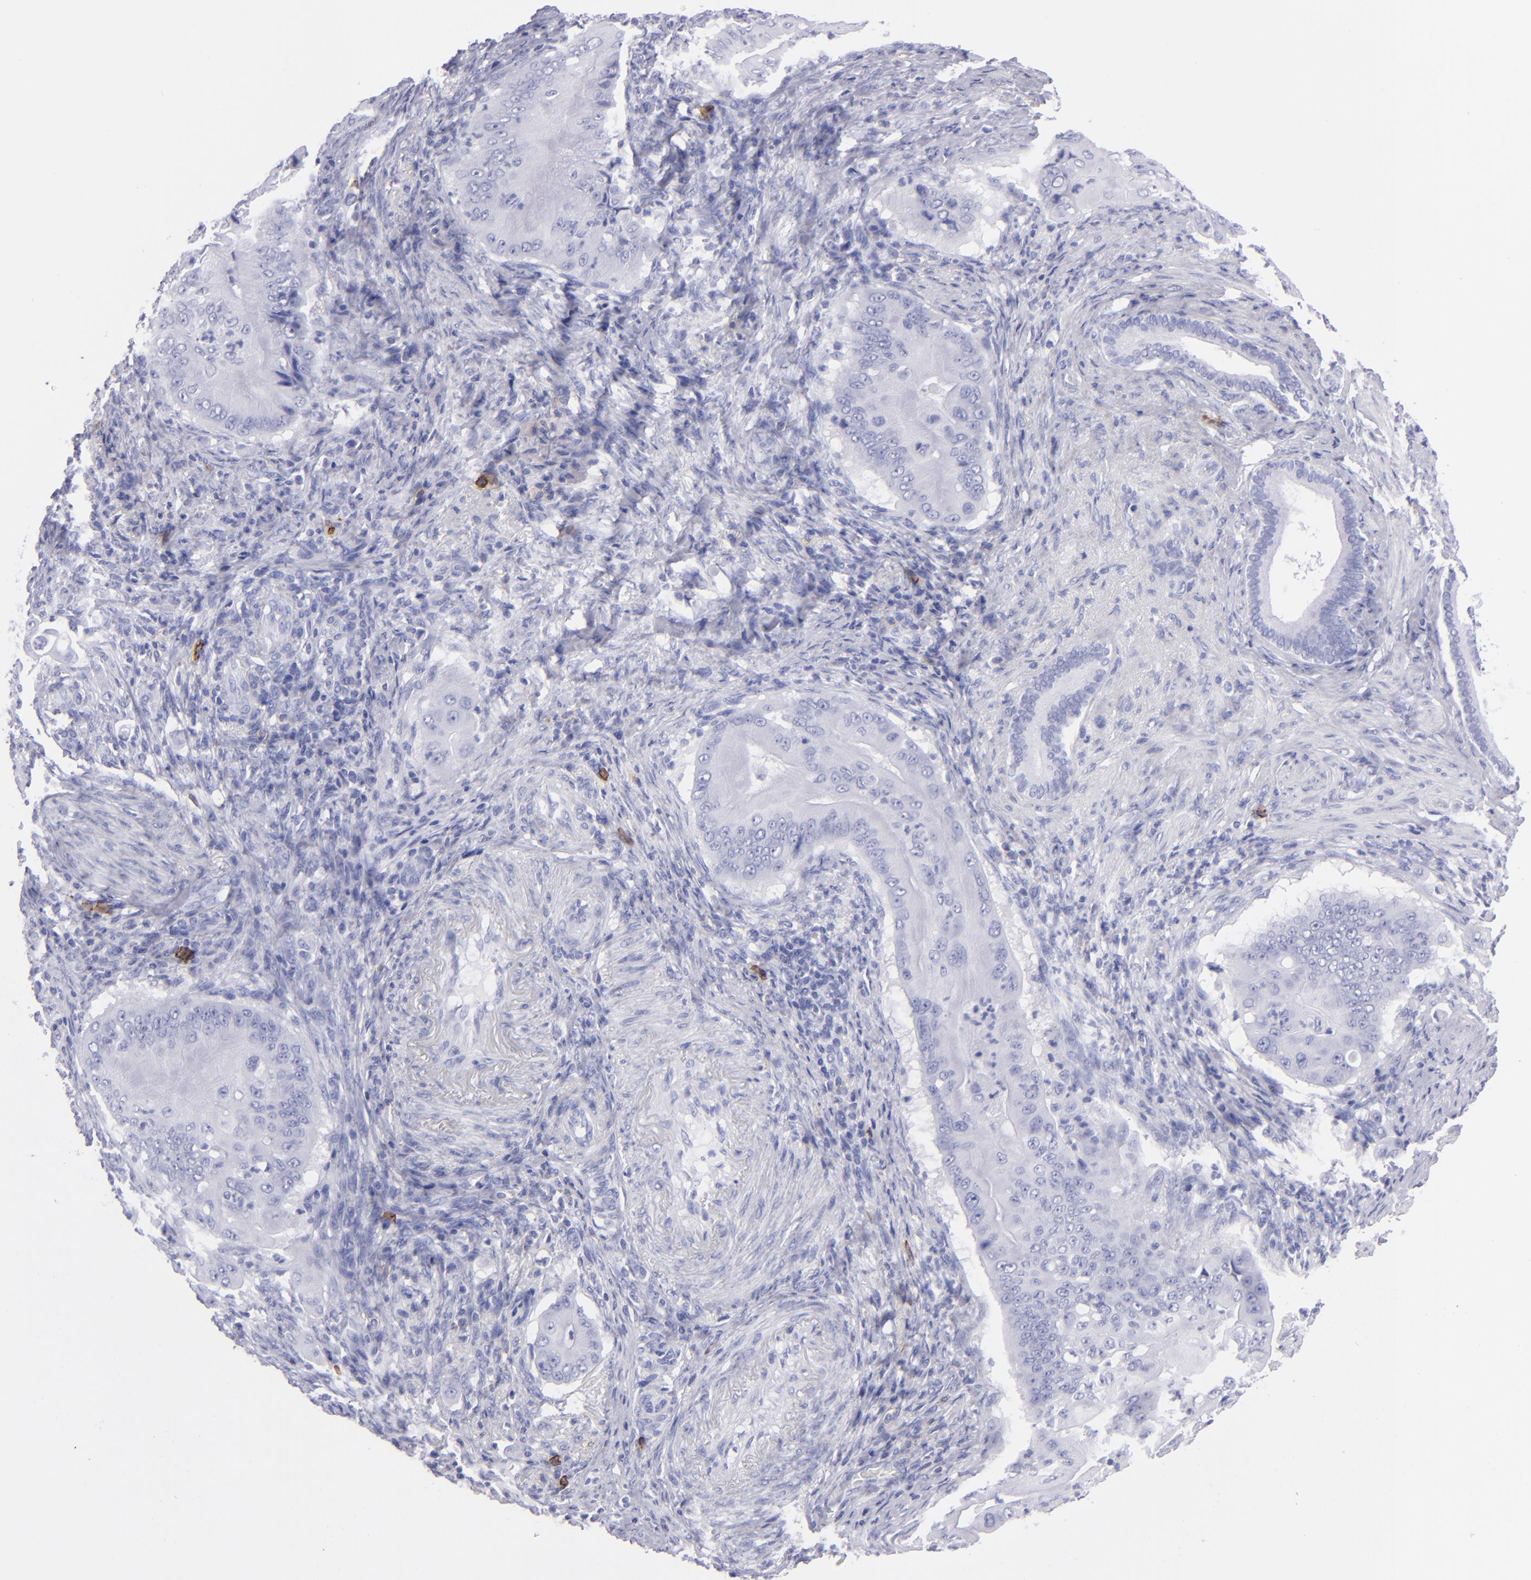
{"staining": {"intensity": "negative", "quantity": "none", "location": "none"}, "tissue": "pancreatic cancer", "cell_type": "Tumor cells", "image_type": "cancer", "snomed": [{"axis": "morphology", "description": "Adenocarcinoma, NOS"}, {"axis": "topography", "description": "Pancreas"}], "caption": "There is no significant positivity in tumor cells of pancreatic cancer. (DAB (3,3'-diaminobenzidine) immunohistochemistry (IHC) visualized using brightfield microscopy, high magnification).", "gene": "CD38", "patient": {"sex": "male", "age": 62}}